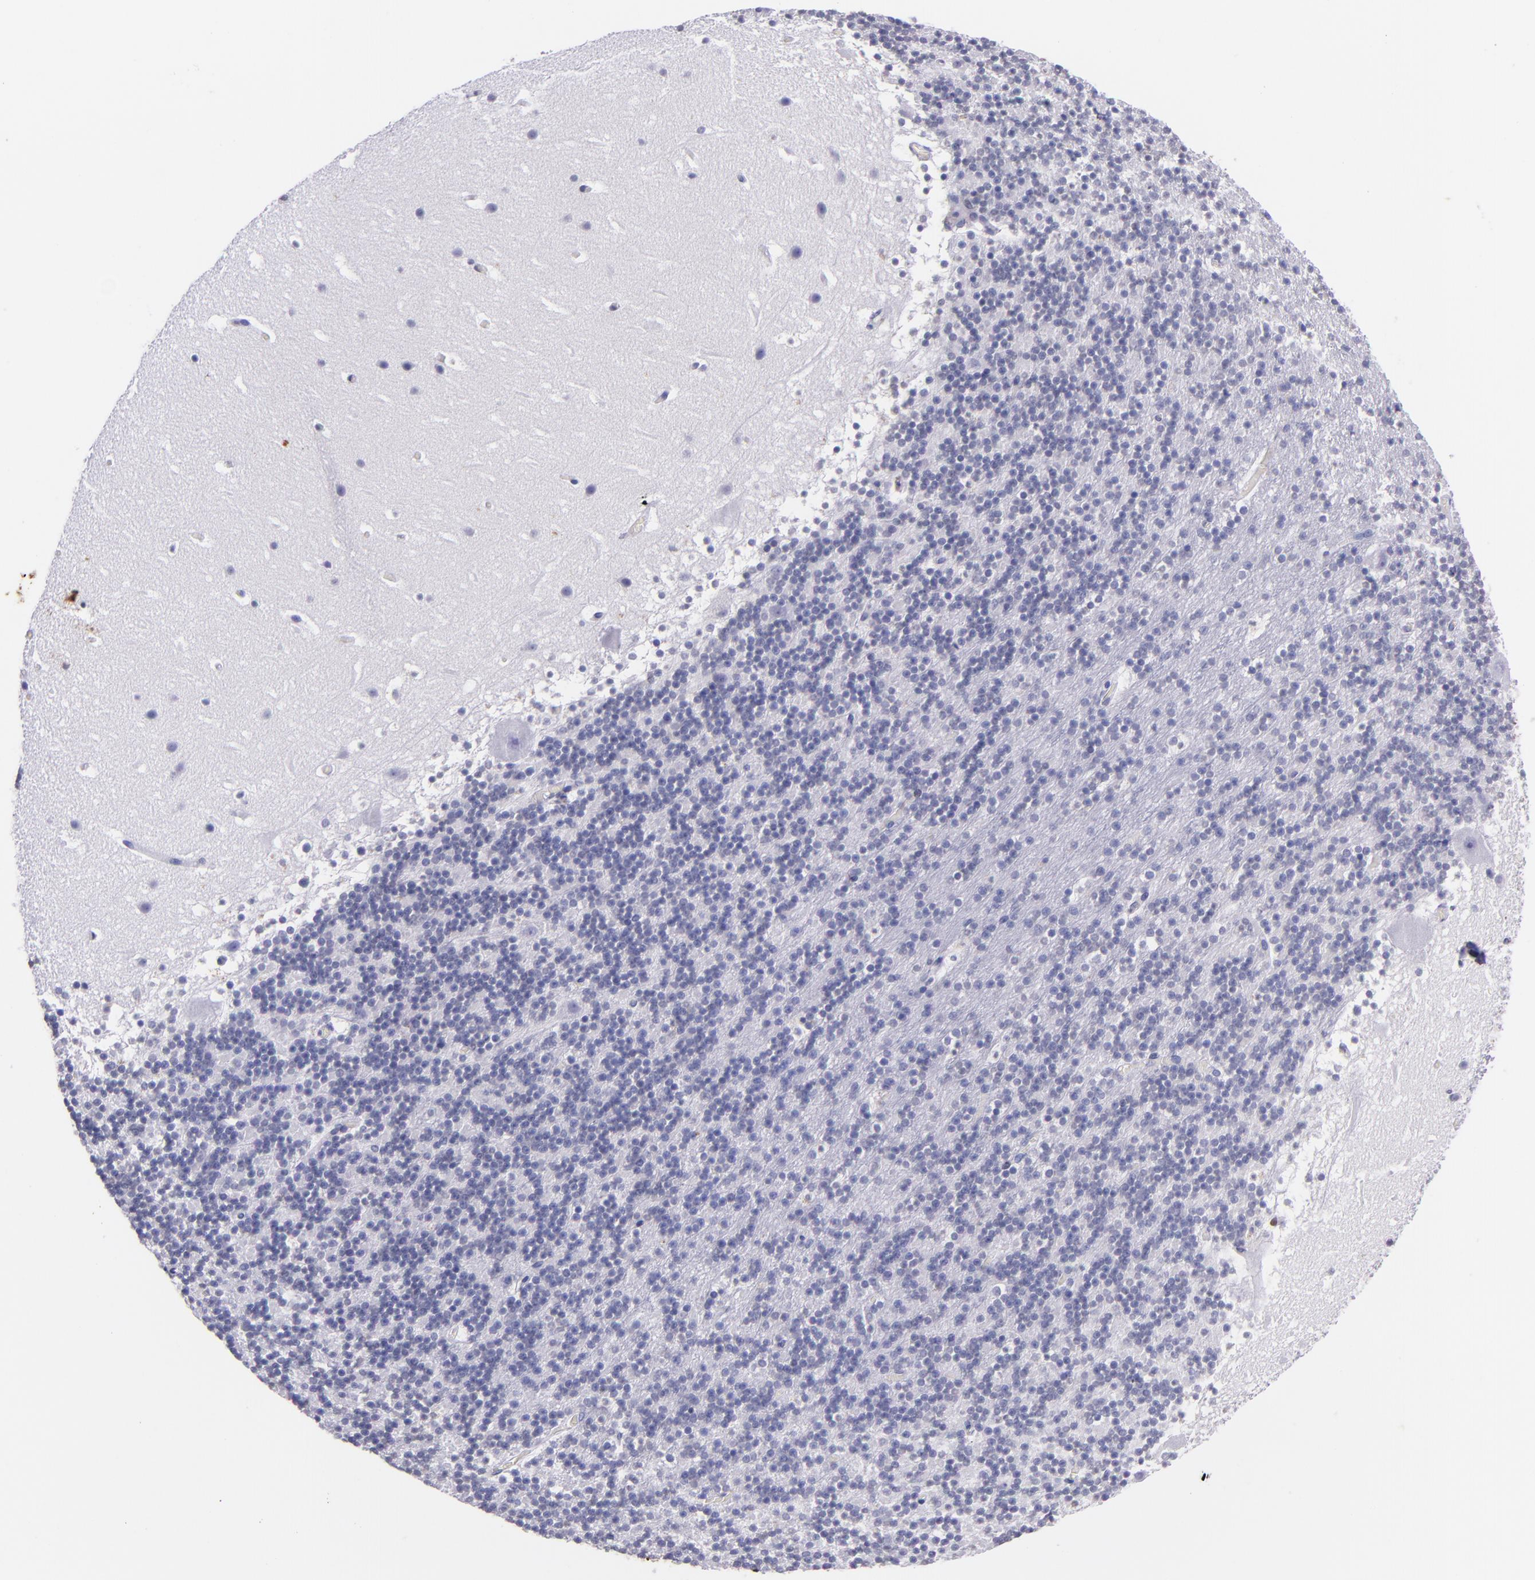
{"staining": {"intensity": "negative", "quantity": "none", "location": "none"}, "tissue": "cerebellum", "cell_type": "Cells in granular layer", "image_type": "normal", "snomed": [{"axis": "morphology", "description": "Normal tissue, NOS"}, {"axis": "topography", "description": "Cerebellum"}], "caption": "Immunohistochemistry histopathology image of benign human cerebellum stained for a protein (brown), which demonstrates no positivity in cells in granular layer. The staining is performed using DAB (3,3'-diaminobenzidine) brown chromogen with nuclei counter-stained in using hematoxylin.", "gene": "KRT4", "patient": {"sex": "male", "age": 45}}